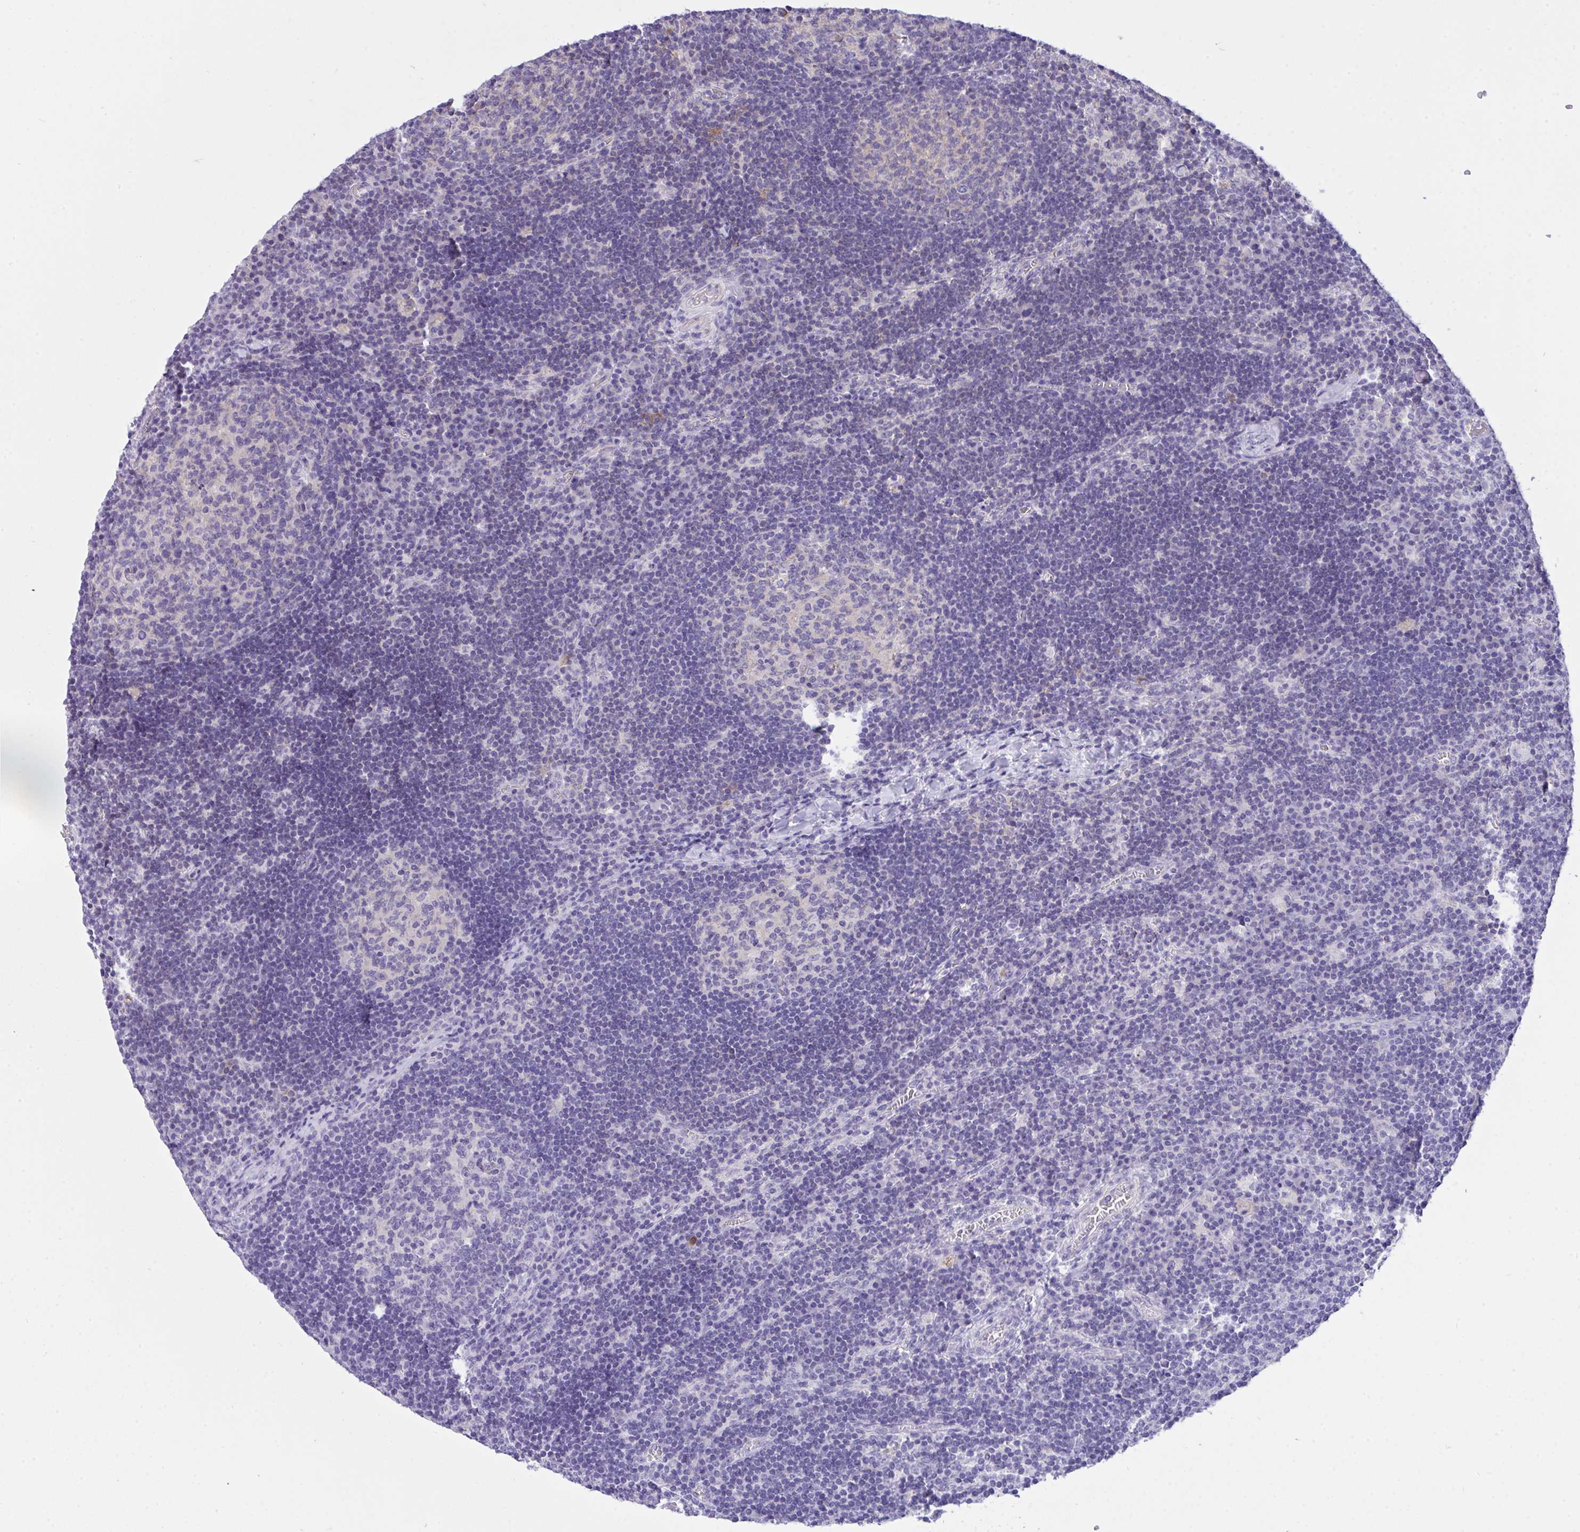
{"staining": {"intensity": "negative", "quantity": "none", "location": "none"}, "tissue": "lymph node", "cell_type": "Germinal center cells", "image_type": "normal", "snomed": [{"axis": "morphology", "description": "Normal tissue, NOS"}, {"axis": "topography", "description": "Lymph node"}], "caption": "Immunohistochemical staining of normal human lymph node demonstrates no significant positivity in germinal center cells. (Brightfield microscopy of DAB (3,3'-diaminobenzidine) IHC at high magnification).", "gene": "TLN2", "patient": {"sex": "male", "age": 67}}